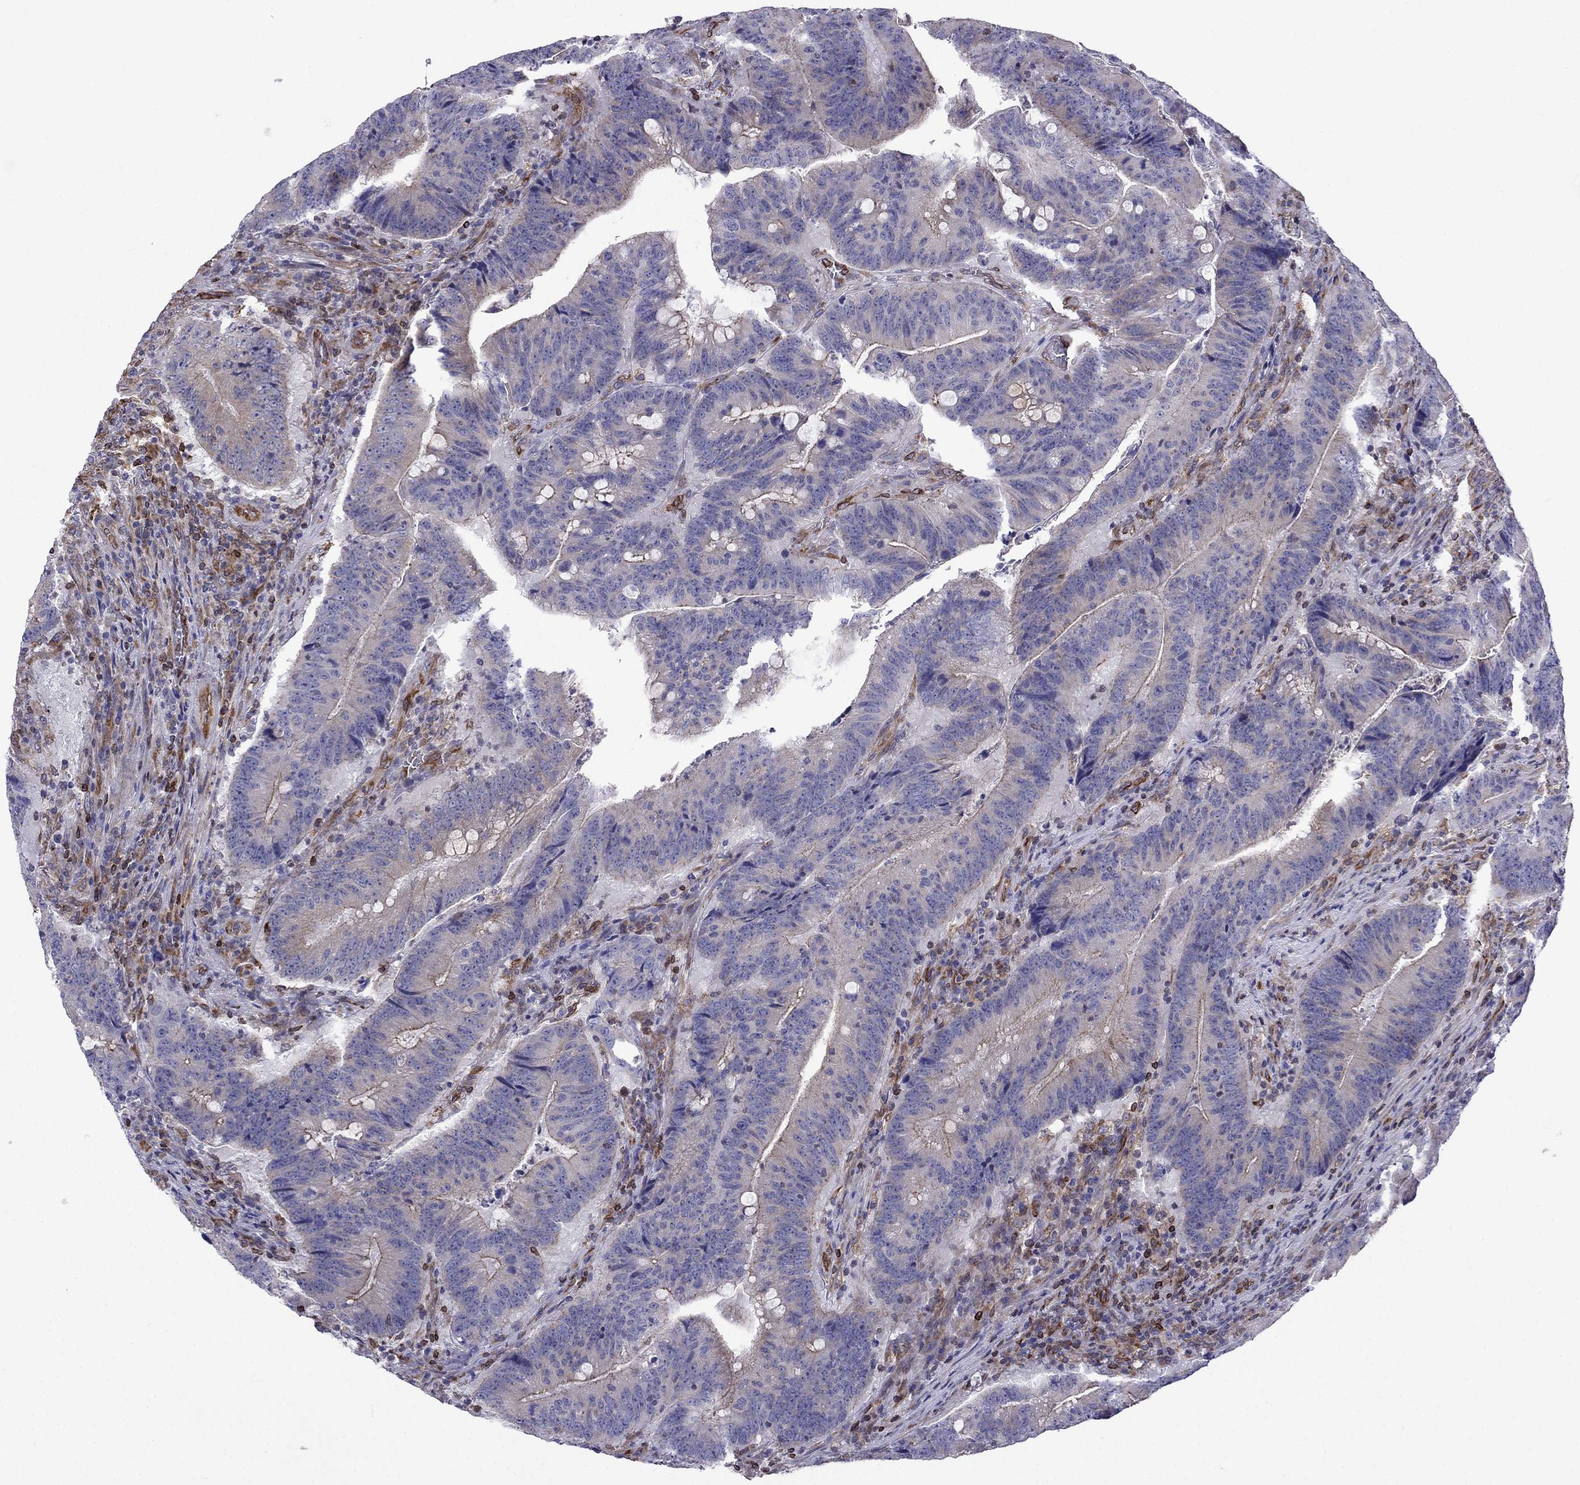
{"staining": {"intensity": "negative", "quantity": "none", "location": "none"}, "tissue": "colorectal cancer", "cell_type": "Tumor cells", "image_type": "cancer", "snomed": [{"axis": "morphology", "description": "Adenocarcinoma, NOS"}, {"axis": "topography", "description": "Colon"}], "caption": "Immunohistochemistry (IHC) of human adenocarcinoma (colorectal) exhibits no staining in tumor cells.", "gene": "GNAL", "patient": {"sex": "female", "age": 87}}